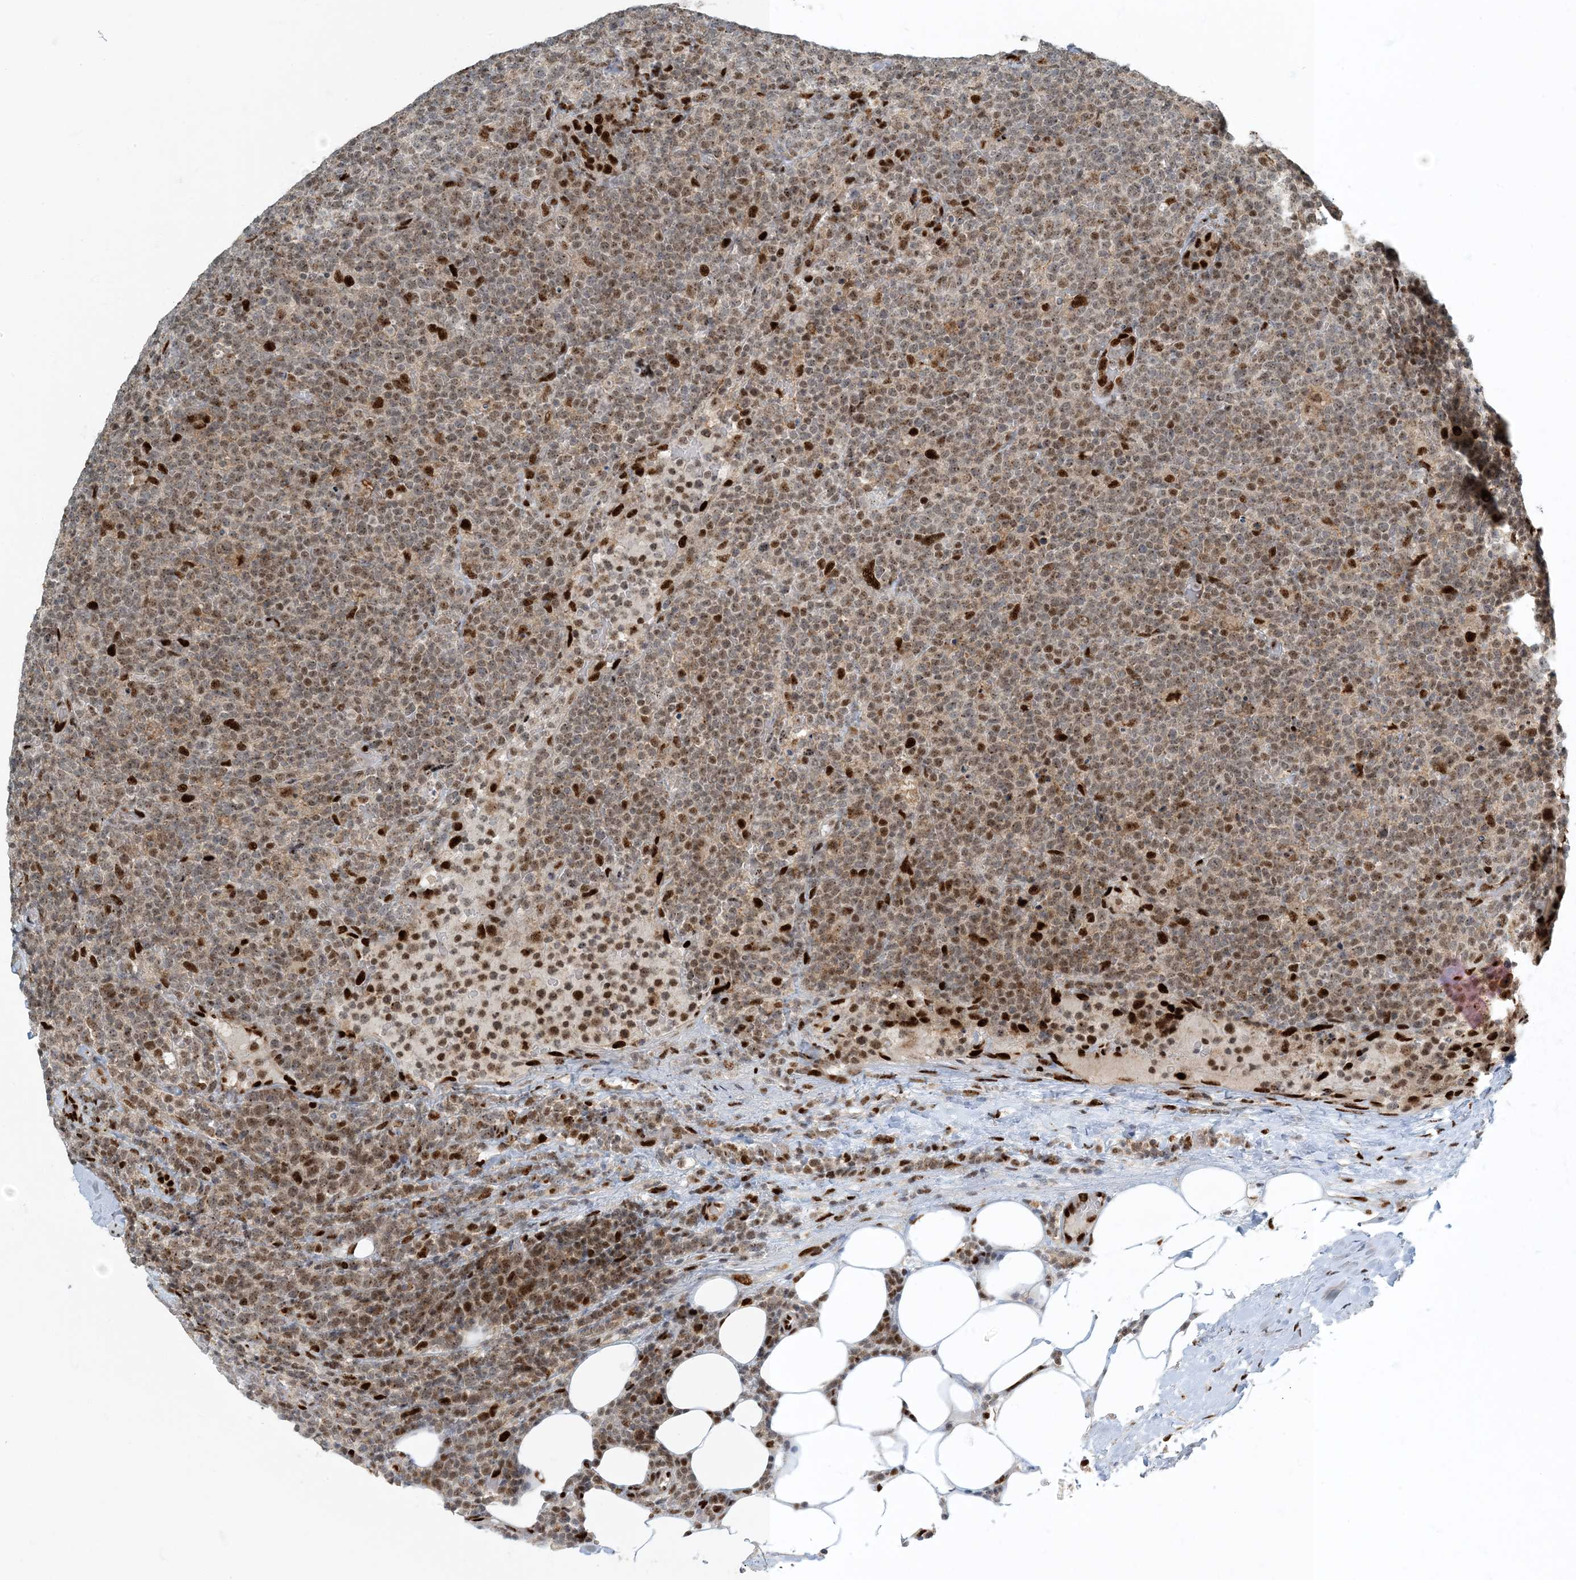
{"staining": {"intensity": "weak", "quantity": ">75%", "location": "nuclear"}, "tissue": "lymphoma", "cell_type": "Tumor cells", "image_type": "cancer", "snomed": [{"axis": "morphology", "description": "Malignant lymphoma, non-Hodgkin's type, High grade"}, {"axis": "topography", "description": "Lymph node"}], "caption": "Immunohistochemical staining of human lymphoma demonstrates weak nuclear protein positivity in approximately >75% of tumor cells. Immunohistochemistry stains the protein in brown and the nuclei are stained blue.", "gene": "MBD1", "patient": {"sex": "male", "age": 61}}